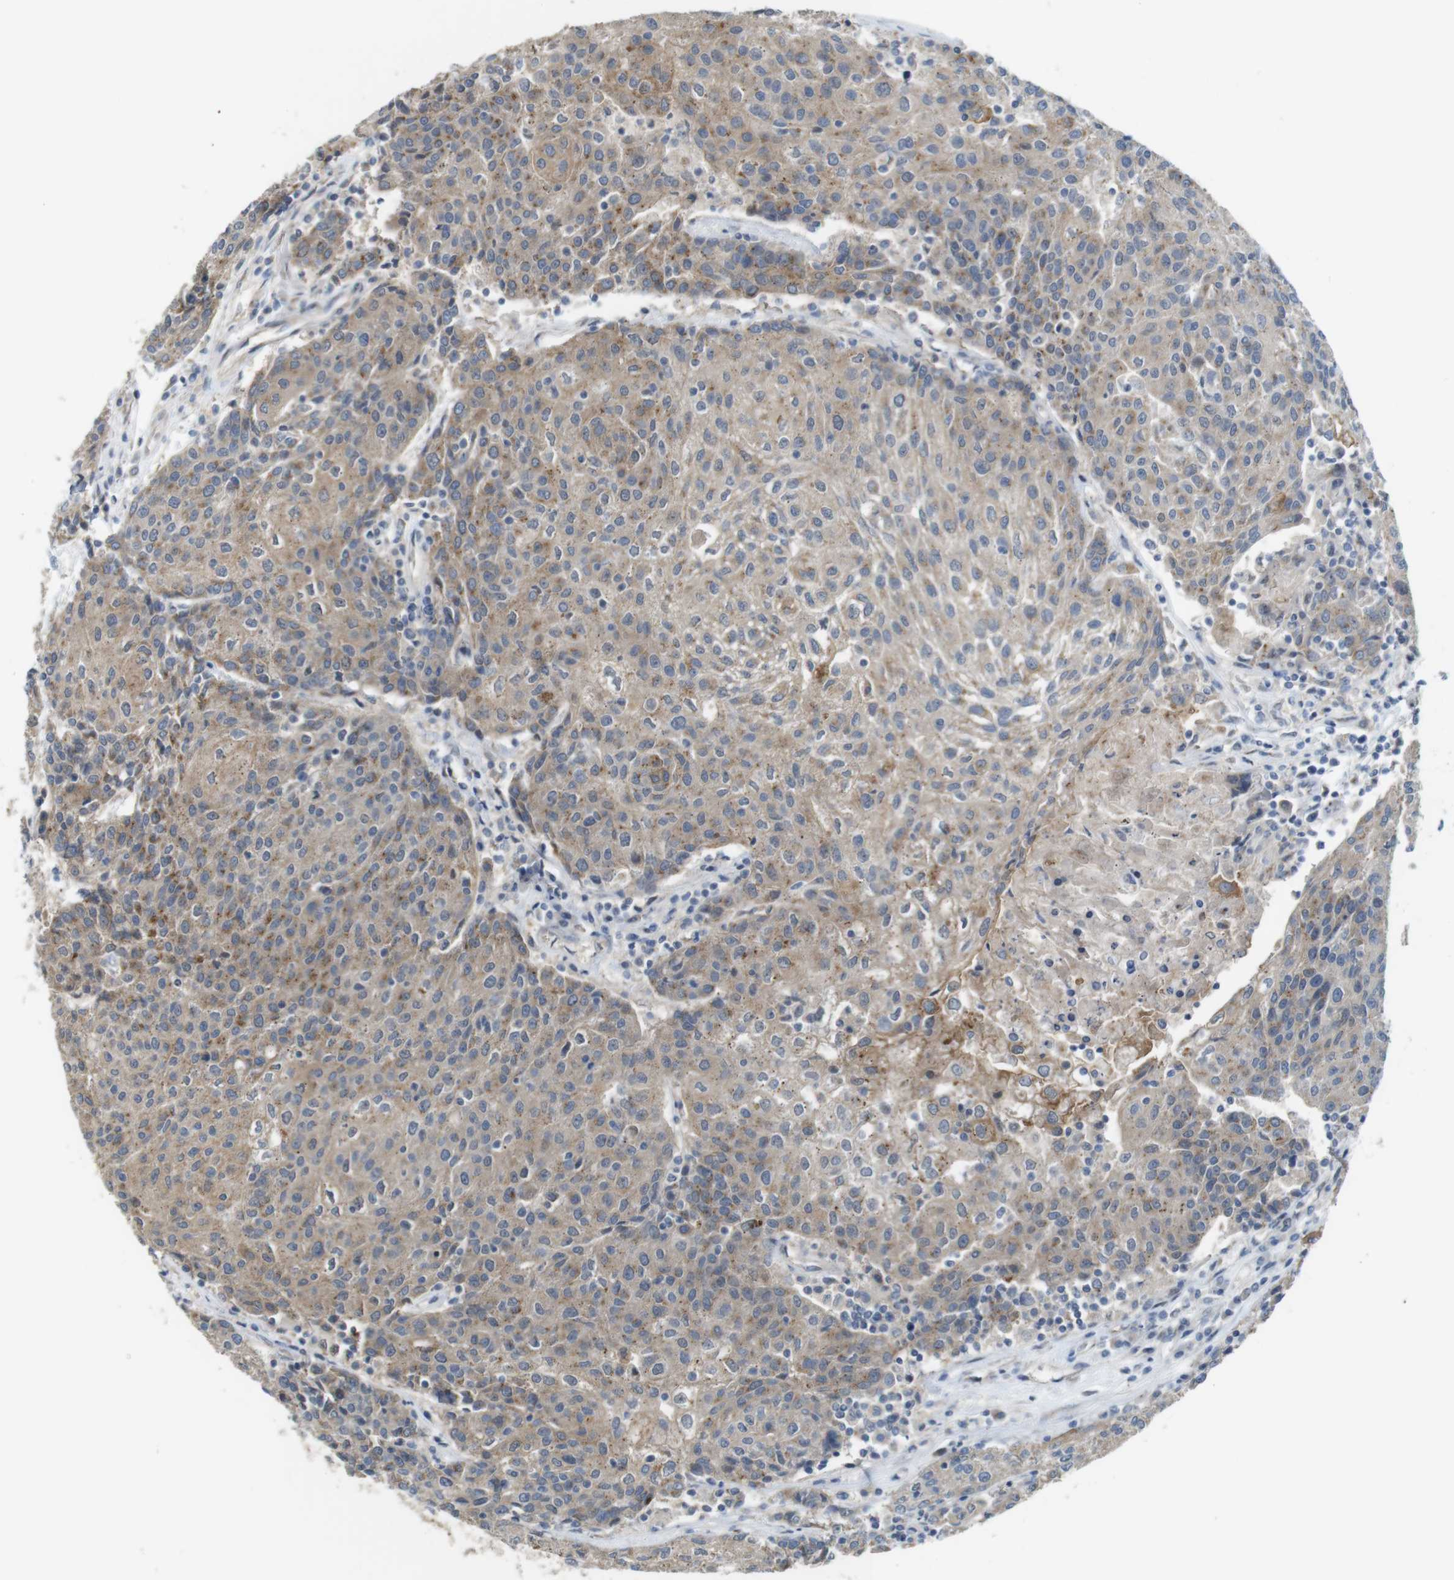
{"staining": {"intensity": "moderate", "quantity": ">75%", "location": "cytoplasmic/membranous"}, "tissue": "urothelial cancer", "cell_type": "Tumor cells", "image_type": "cancer", "snomed": [{"axis": "morphology", "description": "Urothelial carcinoma, High grade"}, {"axis": "topography", "description": "Urinary bladder"}], "caption": "Urothelial carcinoma (high-grade) stained with a brown dye demonstrates moderate cytoplasmic/membranous positive staining in about >75% of tumor cells.", "gene": "CDC34", "patient": {"sex": "female", "age": 85}}